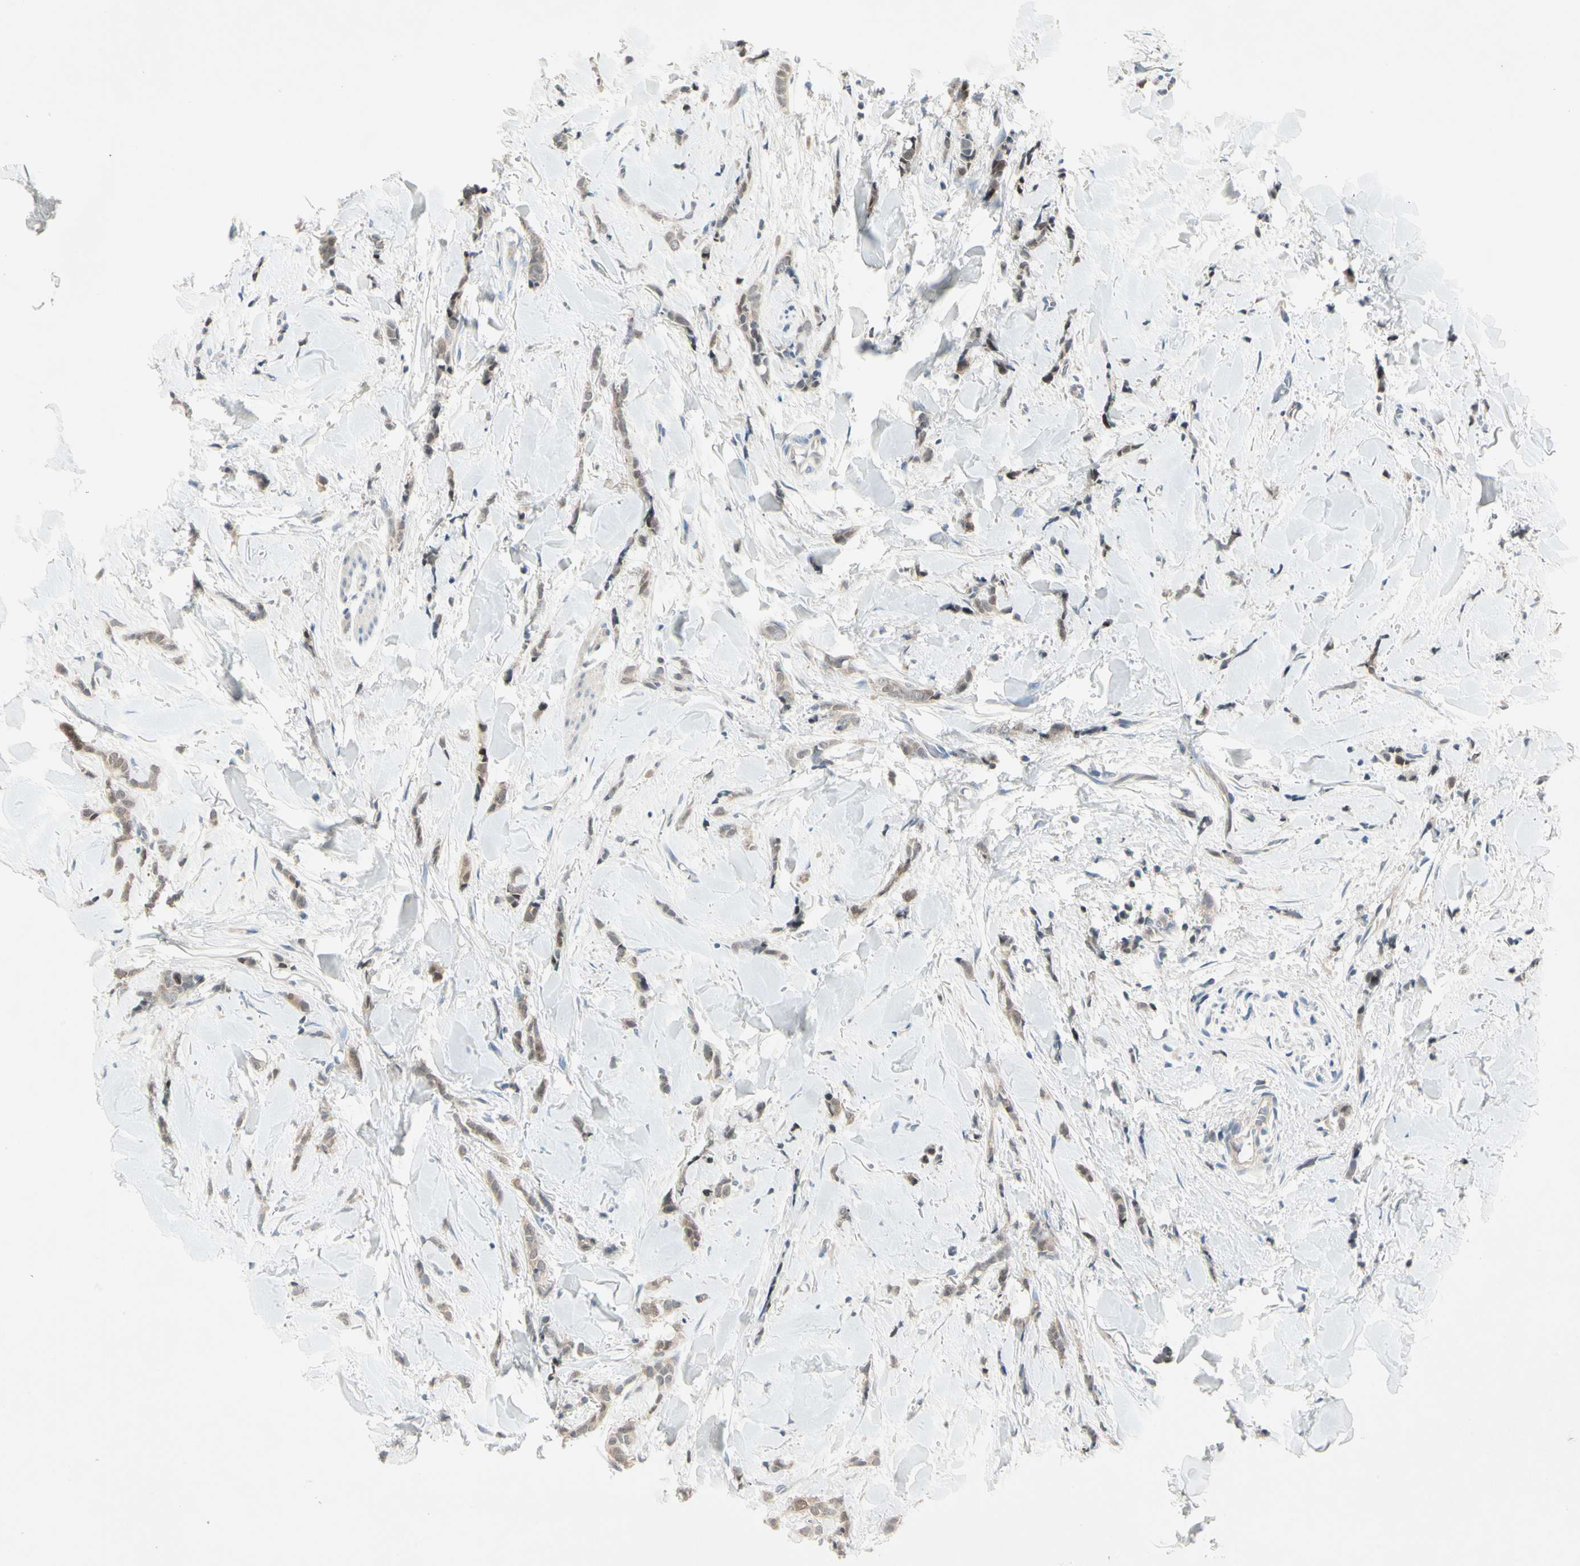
{"staining": {"intensity": "weak", "quantity": ">75%", "location": "cytoplasmic/membranous"}, "tissue": "breast cancer", "cell_type": "Tumor cells", "image_type": "cancer", "snomed": [{"axis": "morphology", "description": "Lobular carcinoma"}, {"axis": "topography", "description": "Skin"}, {"axis": "topography", "description": "Breast"}], "caption": "Immunohistochemical staining of human breast cancer (lobular carcinoma) exhibits low levels of weak cytoplasmic/membranous staining in about >75% of tumor cells.", "gene": "IL1R1", "patient": {"sex": "female", "age": 46}}